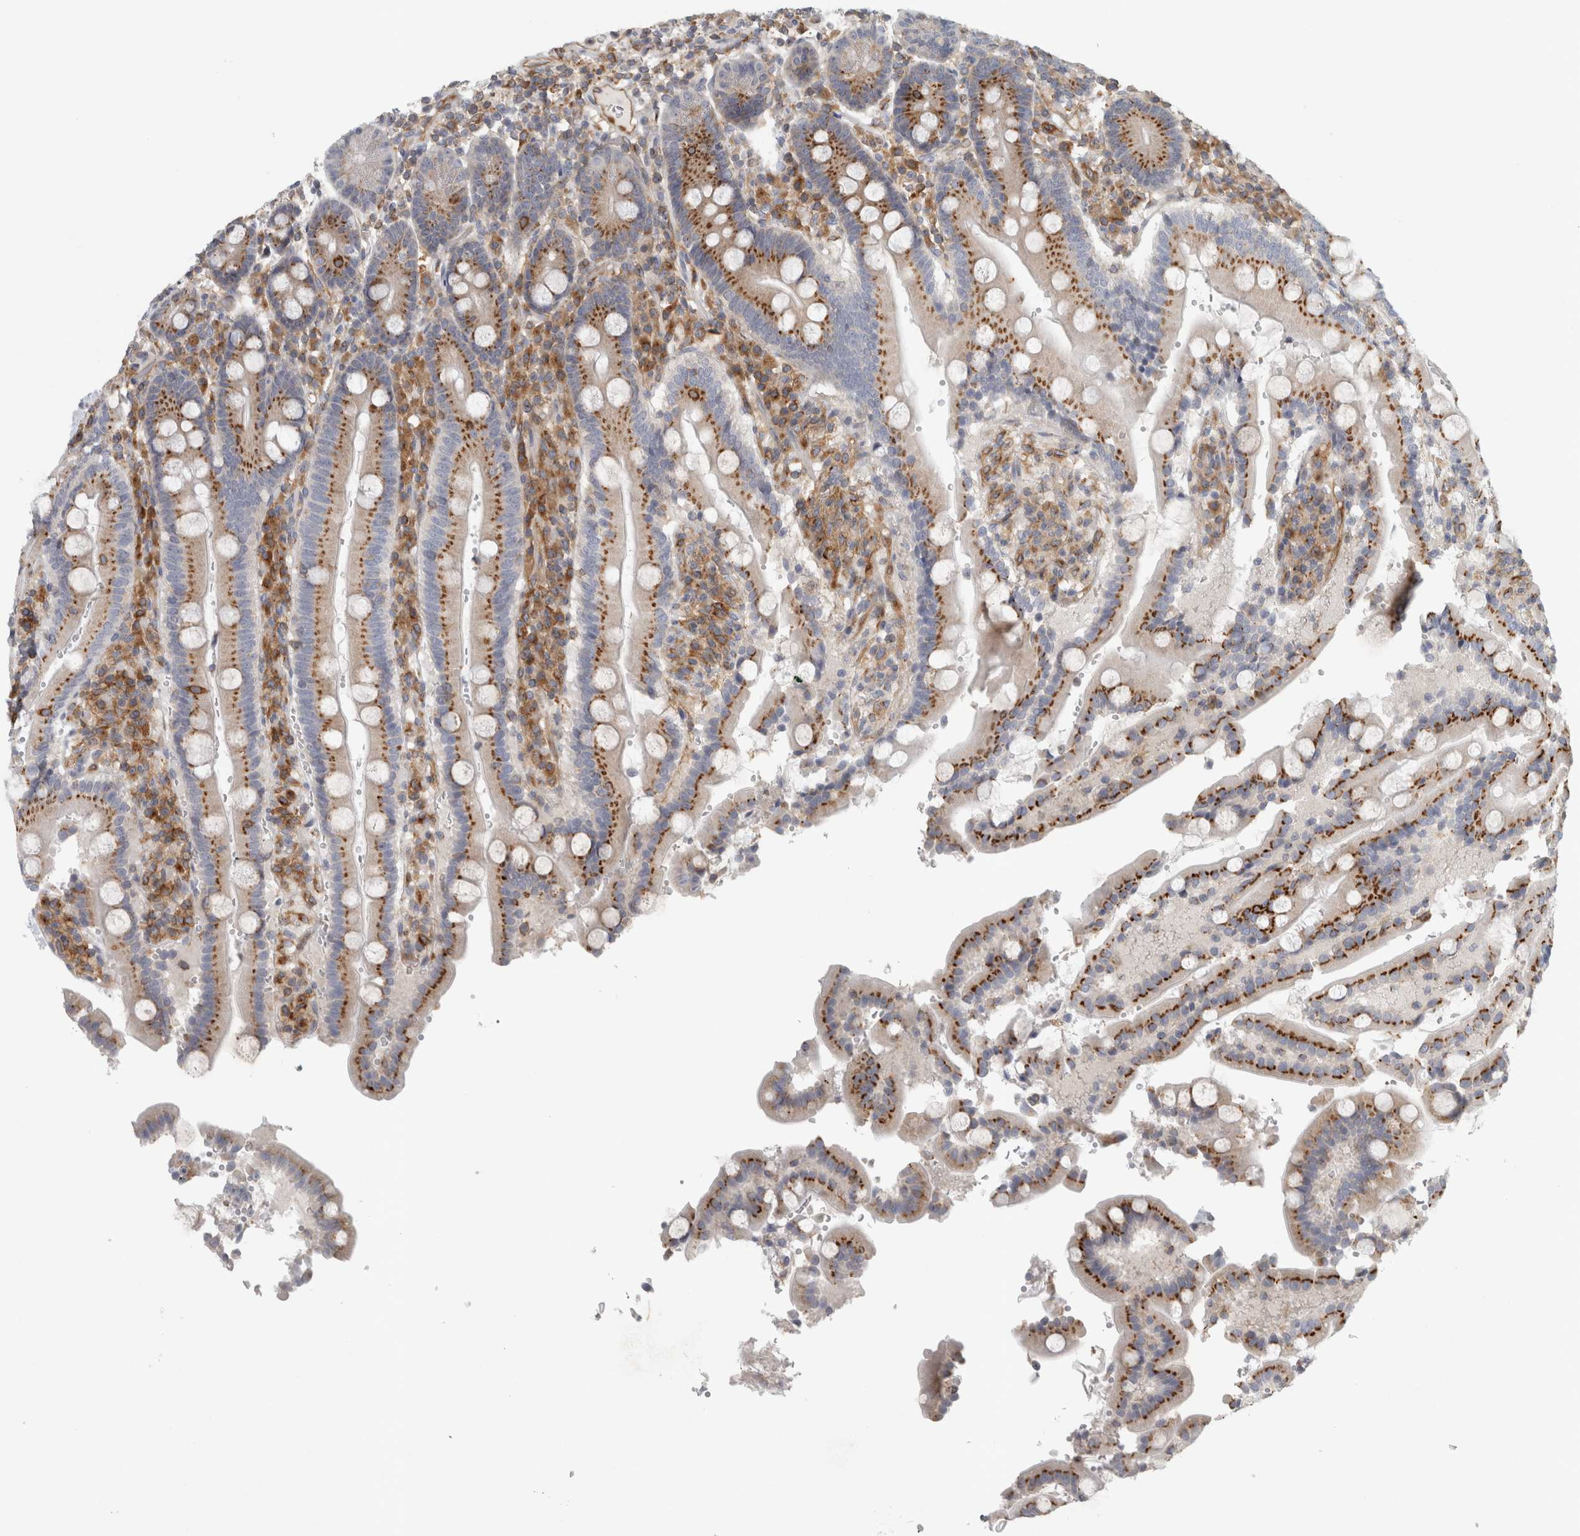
{"staining": {"intensity": "moderate", "quantity": ">75%", "location": "cytoplasmic/membranous"}, "tissue": "duodenum", "cell_type": "Glandular cells", "image_type": "normal", "snomed": [{"axis": "morphology", "description": "Normal tissue, NOS"}, {"axis": "topography", "description": "Small intestine, NOS"}], "caption": "Normal duodenum shows moderate cytoplasmic/membranous positivity in approximately >75% of glandular cells The staining was performed using DAB (3,3'-diaminobenzidine), with brown indicating positive protein expression. Nuclei are stained blue with hematoxylin..", "gene": "PEX6", "patient": {"sex": "female", "age": 71}}